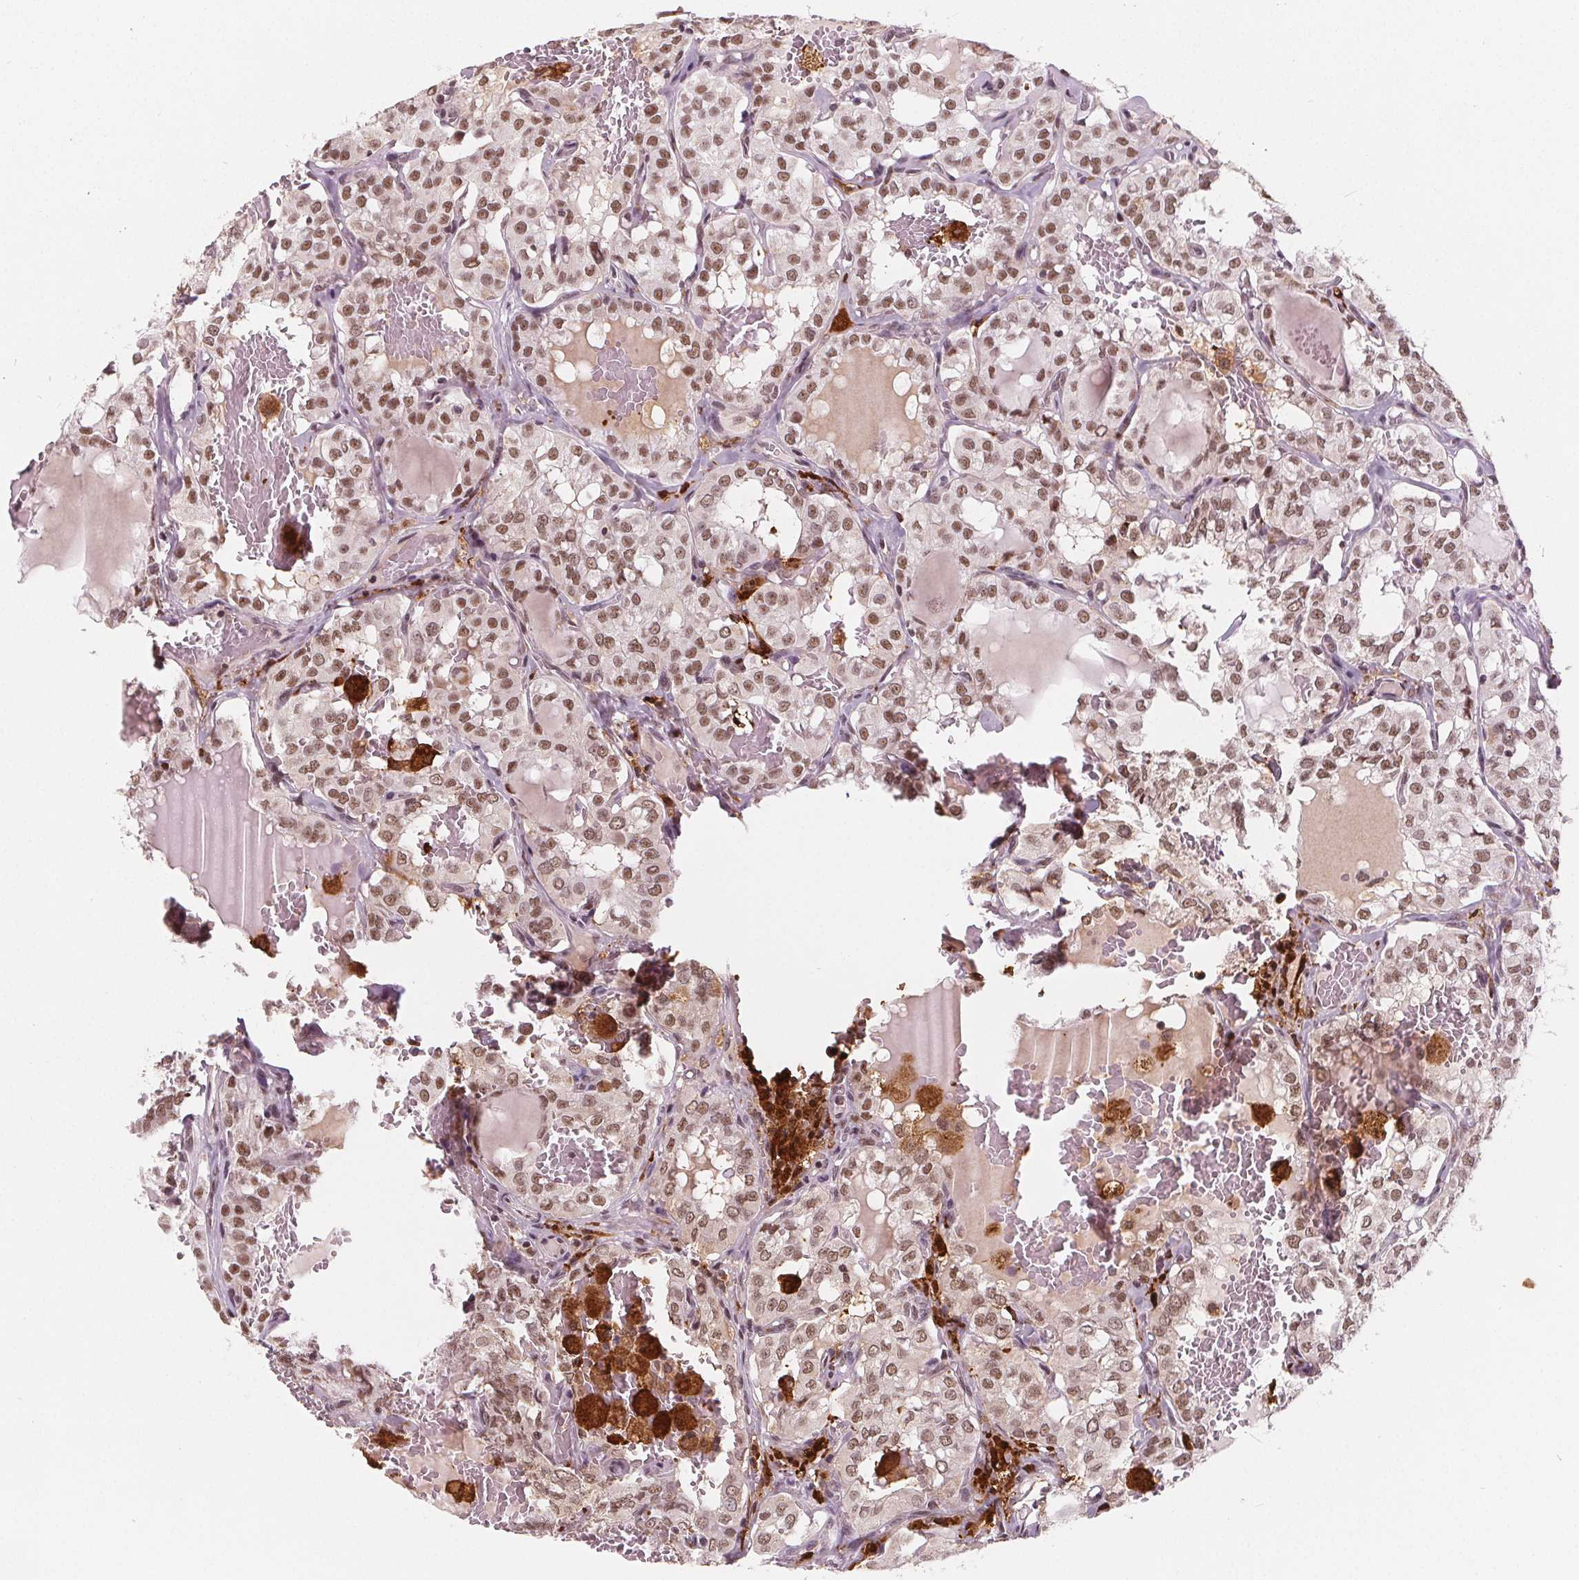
{"staining": {"intensity": "moderate", "quantity": ">75%", "location": "nuclear"}, "tissue": "thyroid cancer", "cell_type": "Tumor cells", "image_type": "cancer", "snomed": [{"axis": "morphology", "description": "Papillary adenocarcinoma, NOS"}, {"axis": "topography", "description": "Thyroid gland"}], "caption": "This histopathology image displays immunohistochemistry (IHC) staining of human papillary adenocarcinoma (thyroid), with medium moderate nuclear staining in about >75% of tumor cells.", "gene": "DPM2", "patient": {"sex": "male", "age": 20}}